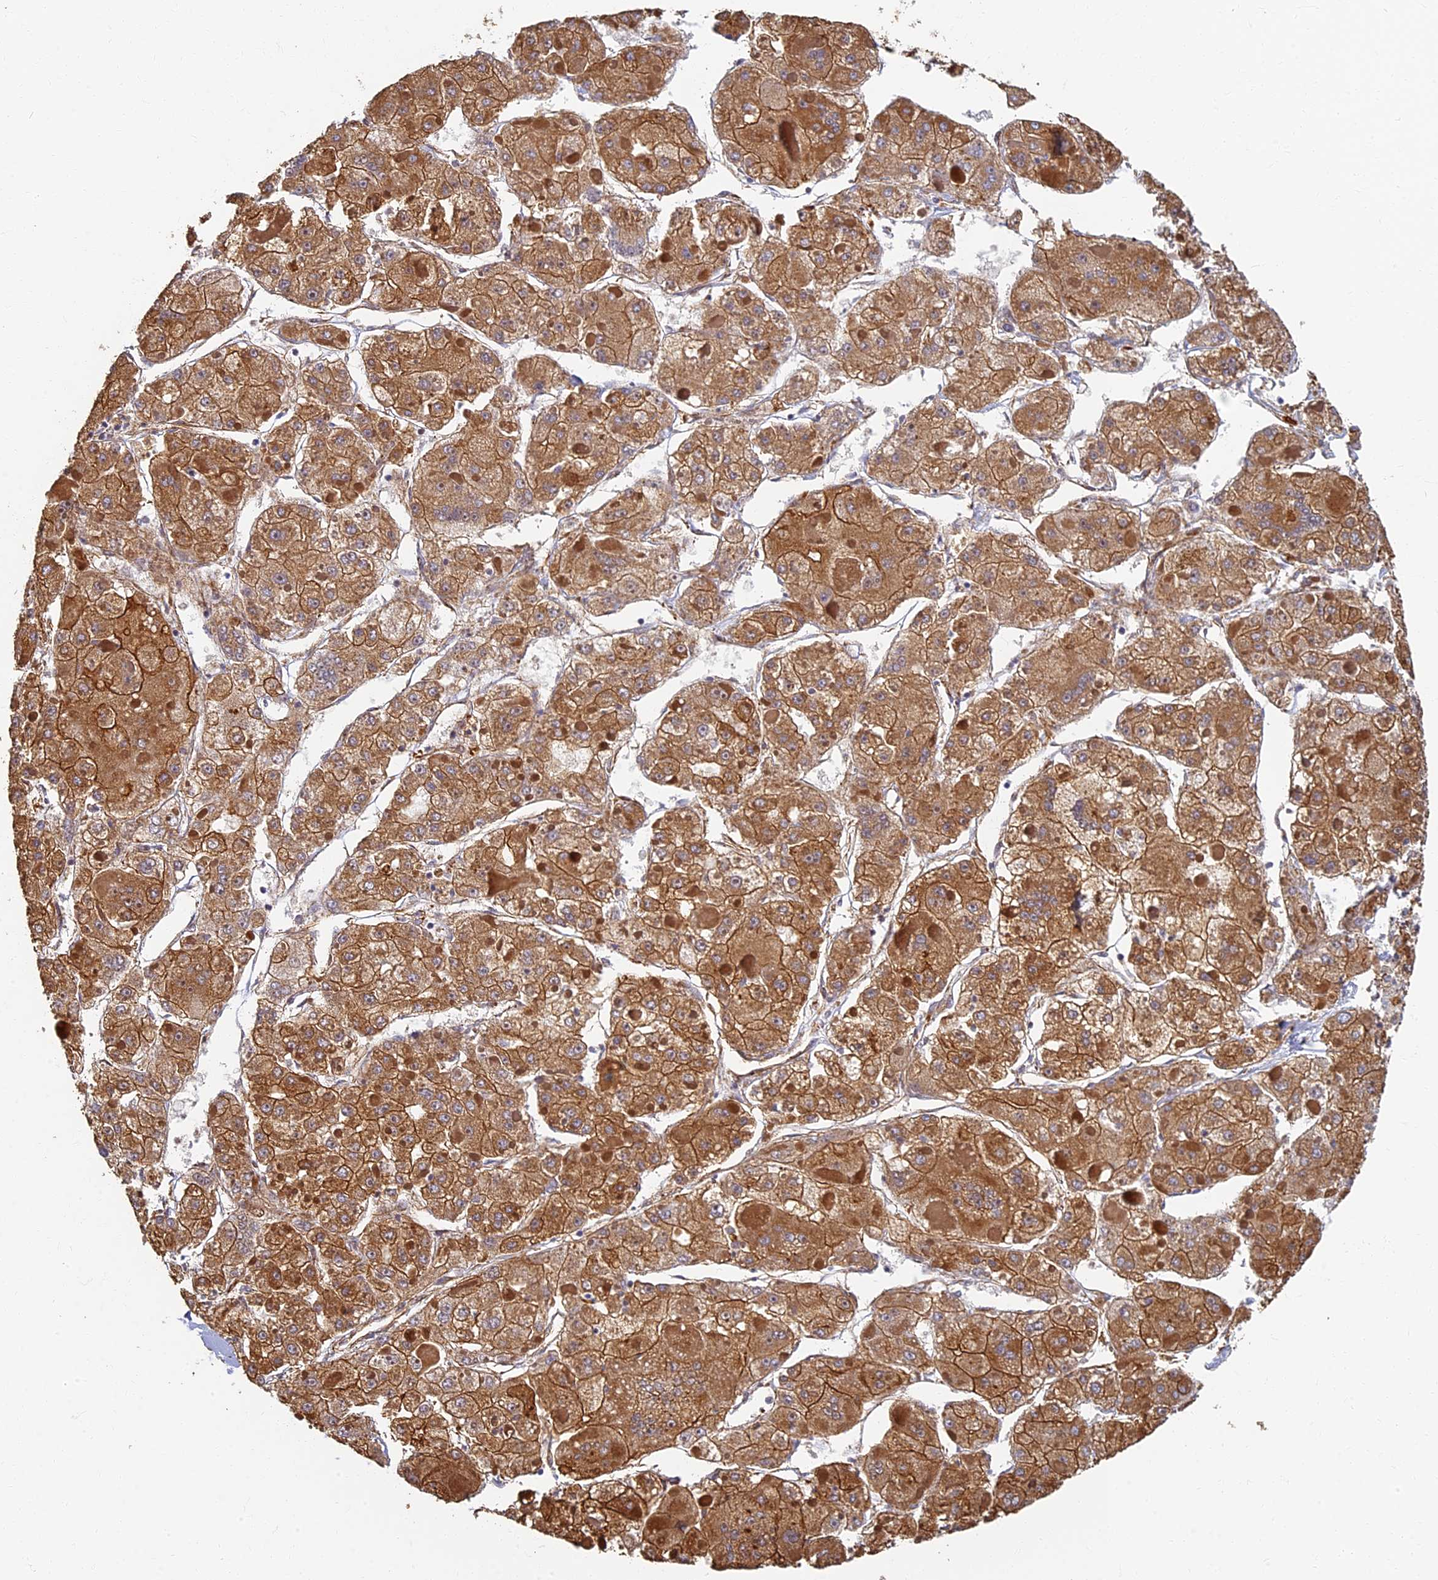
{"staining": {"intensity": "moderate", "quantity": ">75%", "location": "cytoplasmic/membranous"}, "tissue": "liver cancer", "cell_type": "Tumor cells", "image_type": "cancer", "snomed": [{"axis": "morphology", "description": "Carcinoma, Hepatocellular, NOS"}, {"axis": "topography", "description": "Liver"}], "caption": "Immunohistochemistry (DAB) staining of liver cancer shows moderate cytoplasmic/membranous protein expression in approximately >75% of tumor cells.", "gene": "LRRC57", "patient": {"sex": "female", "age": 73}}